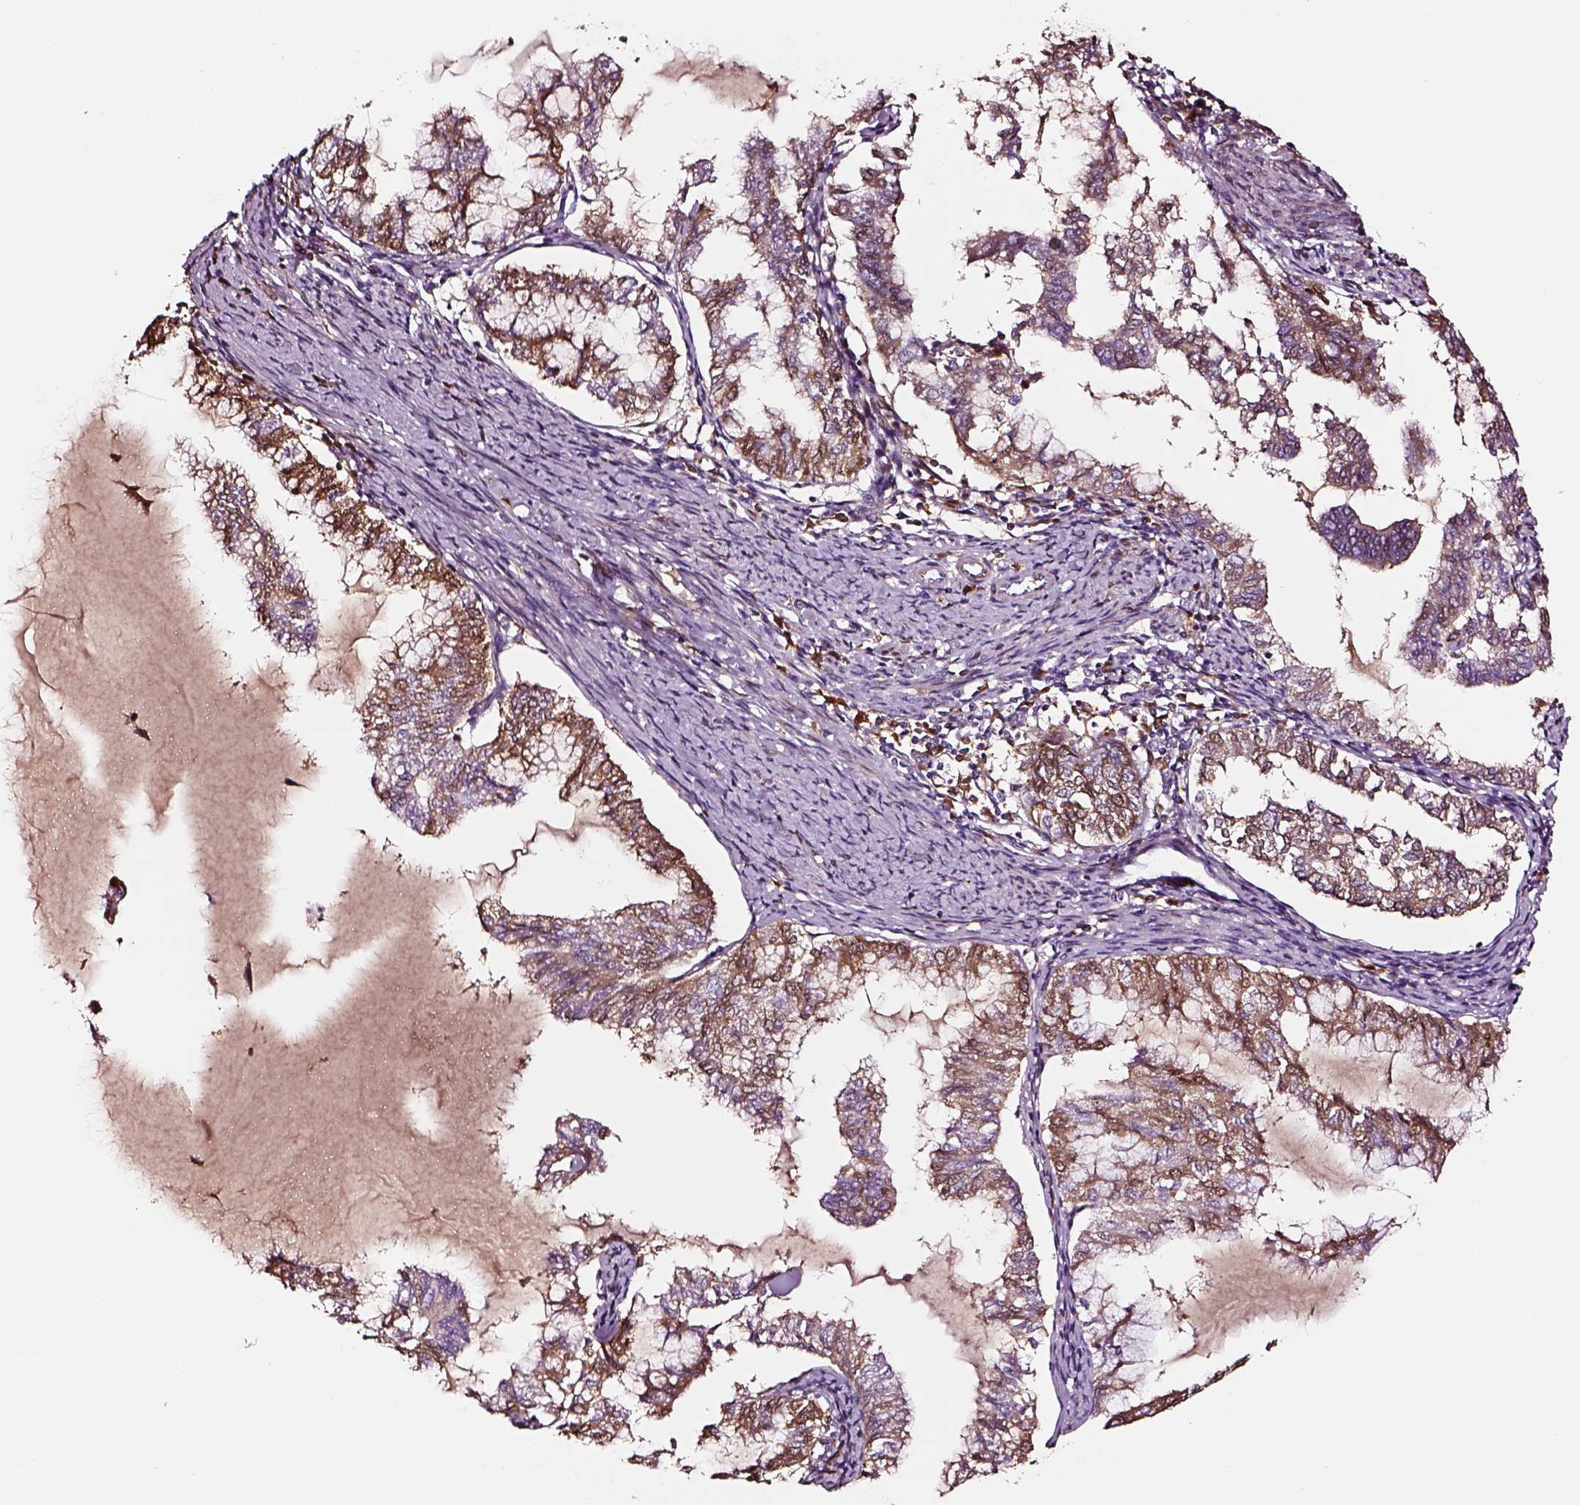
{"staining": {"intensity": "moderate", "quantity": "<25%", "location": "cytoplasmic/membranous"}, "tissue": "endometrial cancer", "cell_type": "Tumor cells", "image_type": "cancer", "snomed": [{"axis": "morphology", "description": "Adenocarcinoma, NOS"}, {"axis": "topography", "description": "Endometrium"}], "caption": "Immunohistochemical staining of endometrial cancer (adenocarcinoma) exhibits low levels of moderate cytoplasmic/membranous positivity in about <25% of tumor cells.", "gene": "TF", "patient": {"sex": "female", "age": 79}}